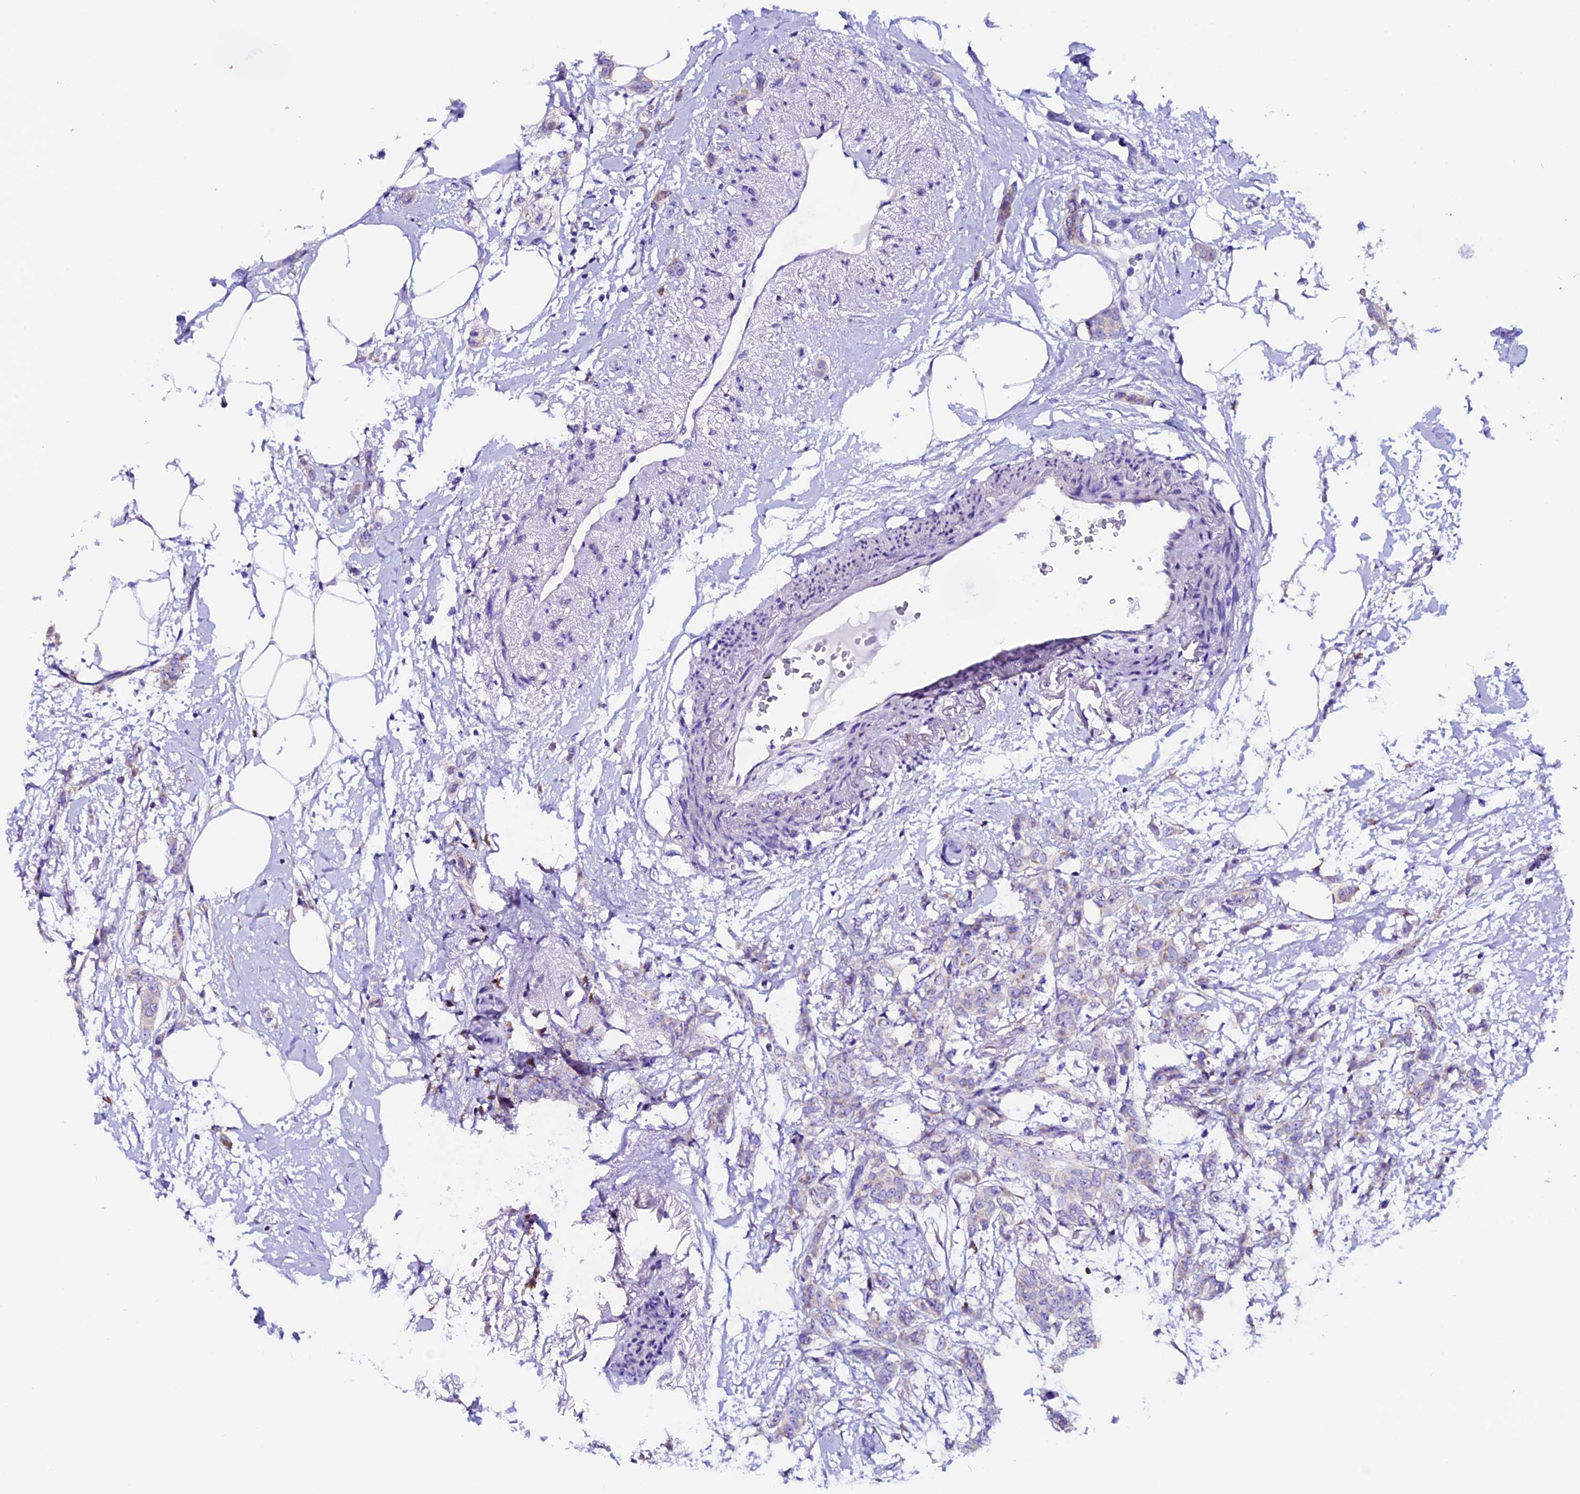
{"staining": {"intensity": "weak", "quantity": "<25%", "location": "cytoplasmic/membranous"}, "tissue": "breast cancer", "cell_type": "Tumor cells", "image_type": "cancer", "snomed": [{"axis": "morphology", "description": "Duct carcinoma"}, {"axis": "topography", "description": "Breast"}], "caption": "Human breast cancer stained for a protein using IHC demonstrates no positivity in tumor cells.", "gene": "COMTD1", "patient": {"sex": "female", "age": 72}}